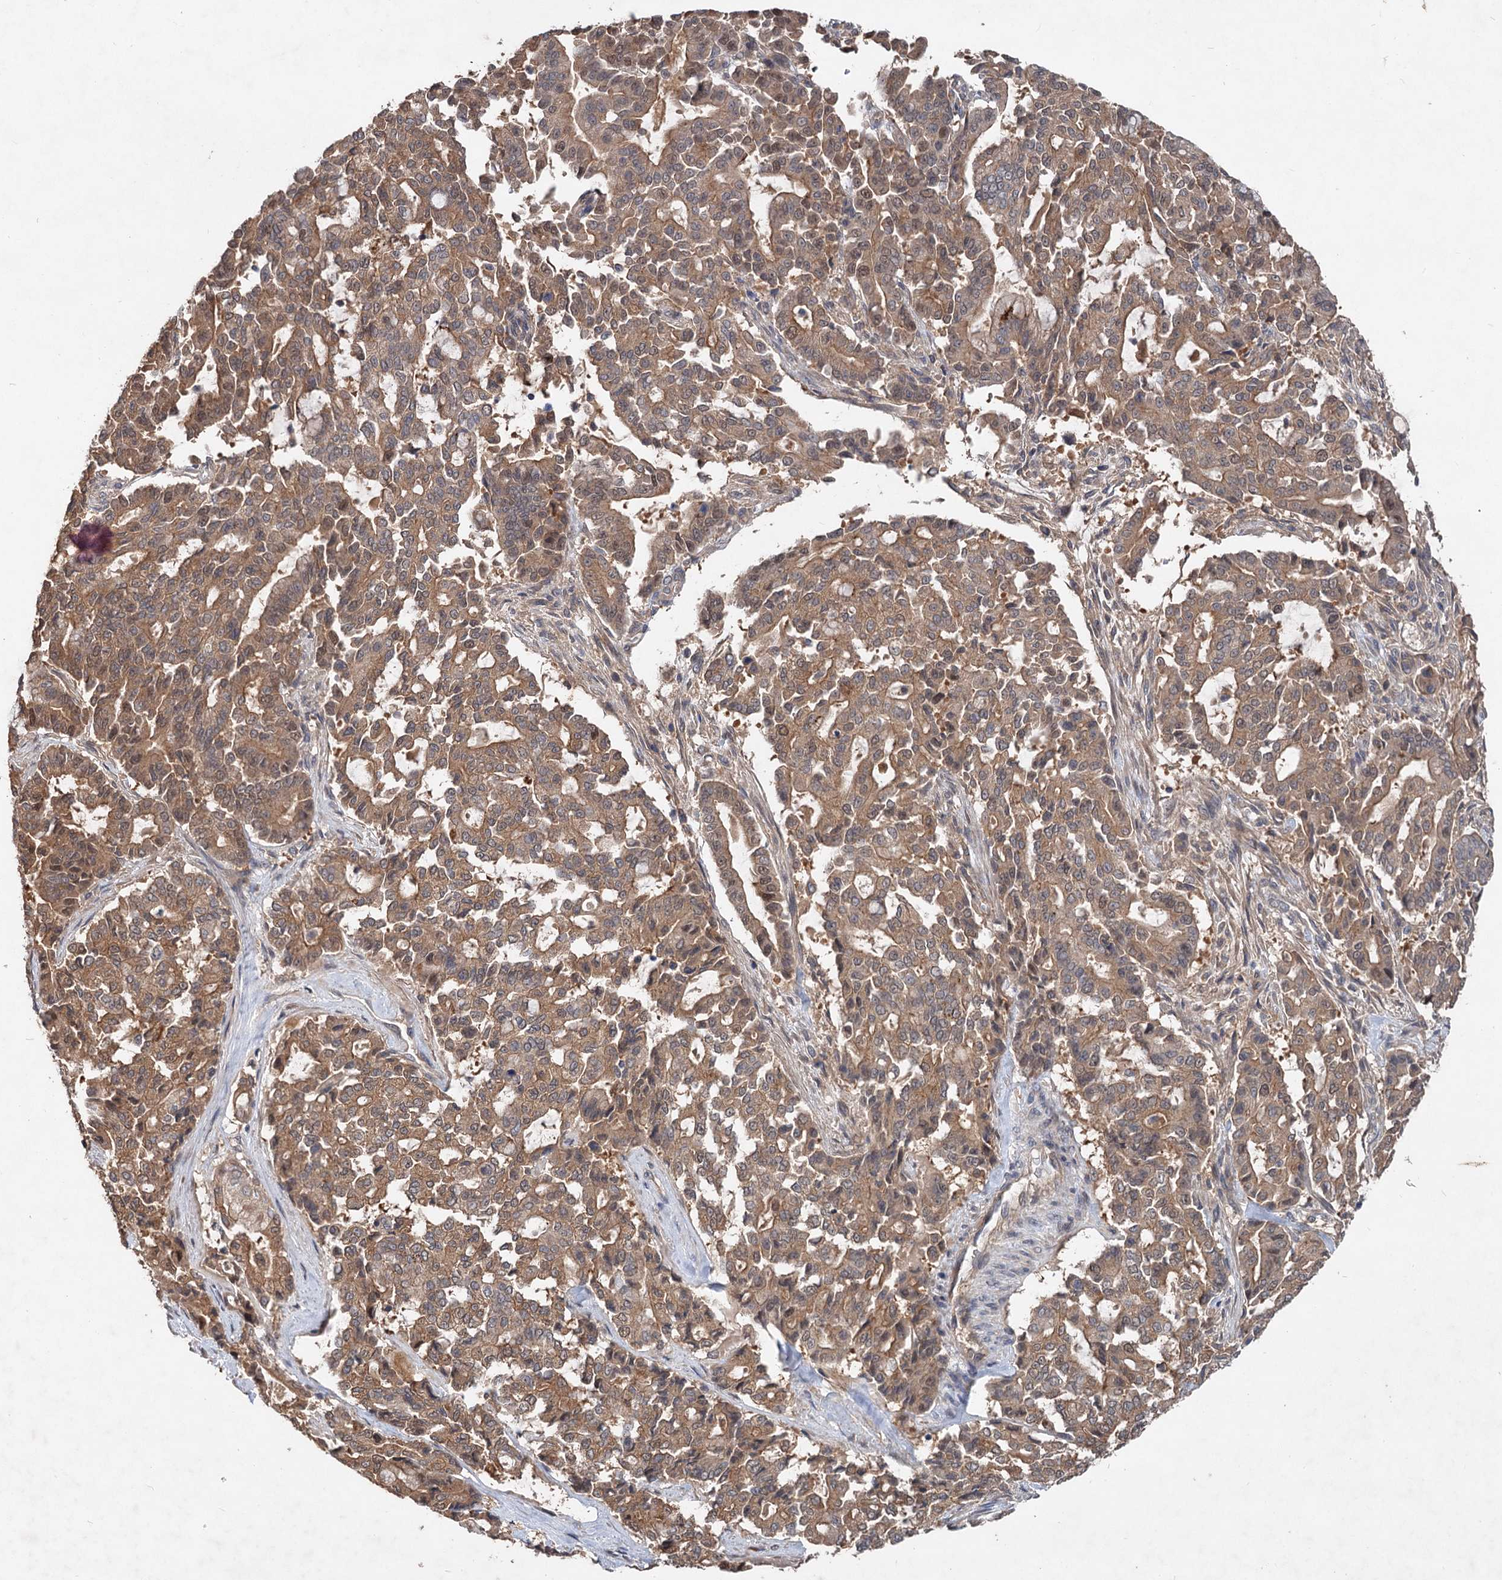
{"staining": {"intensity": "moderate", "quantity": ">75%", "location": "cytoplasmic/membranous,nuclear"}, "tissue": "pancreatic cancer", "cell_type": "Tumor cells", "image_type": "cancer", "snomed": [{"axis": "morphology", "description": "Adenocarcinoma, NOS"}, {"axis": "topography", "description": "Pancreas"}], "caption": "Pancreatic cancer stained with a brown dye shows moderate cytoplasmic/membranous and nuclear positive positivity in about >75% of tumor cells.", "gene": "NUDCD2", "patient": {"sex": "male", "age": 63}}